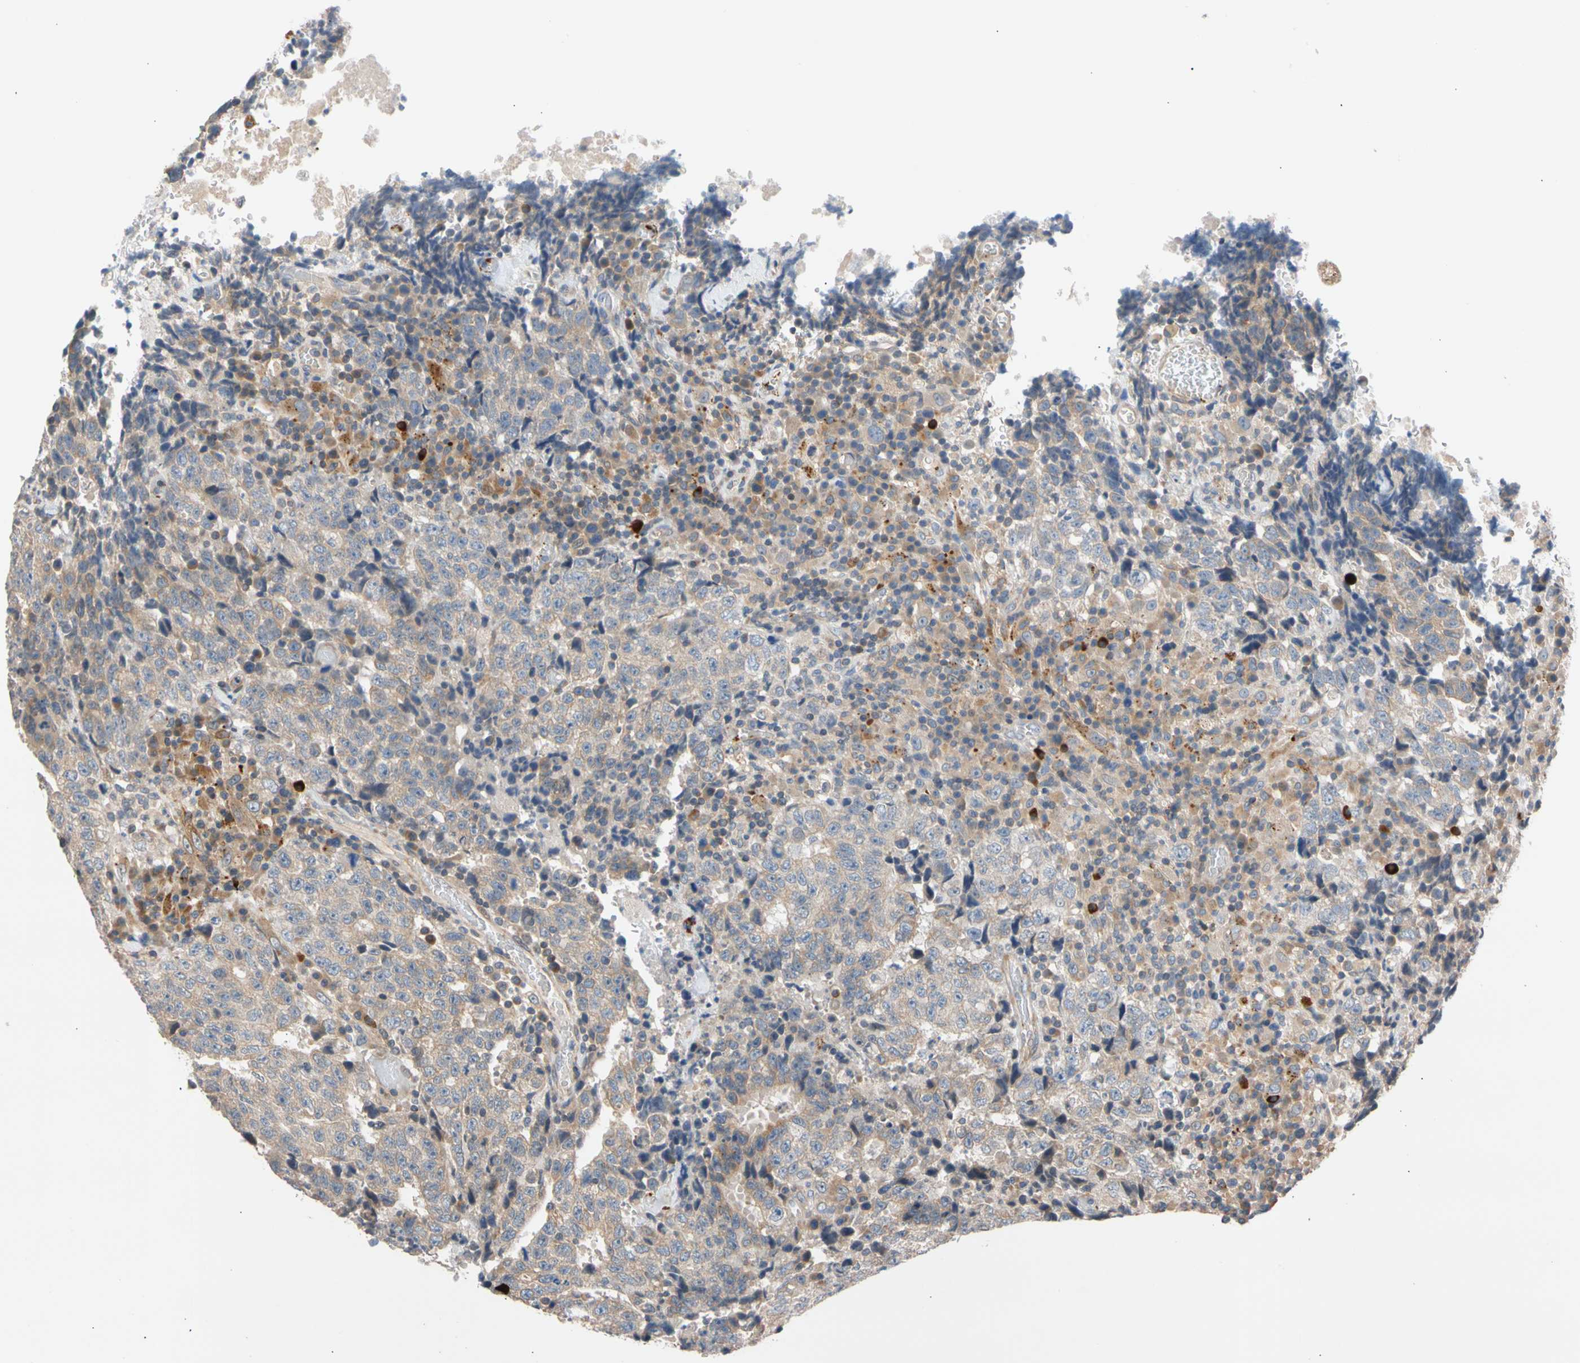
{"staining": {"intensity": "weak", "quantity": "<25%", "location": "cytoplasmic/membranous"}, "tissue": "testis cancer", "cell_type": "Tumor cells", "image_type": "cancer", "snomed": [{"axis": "morphology", "description": "Necrosis, NOS"}, {"axis": "morphology", "description": "Carcinoma, Embryonal, NOS"}, {"axis": "topography", "description": "Testis"}], "caption": "There is no significant positivity in tumor cells of testis cancer. (DAB IHC with hematoxylin counter stain).", "gene": "CNST", "patient": {"sex": "male", "age": 19}}